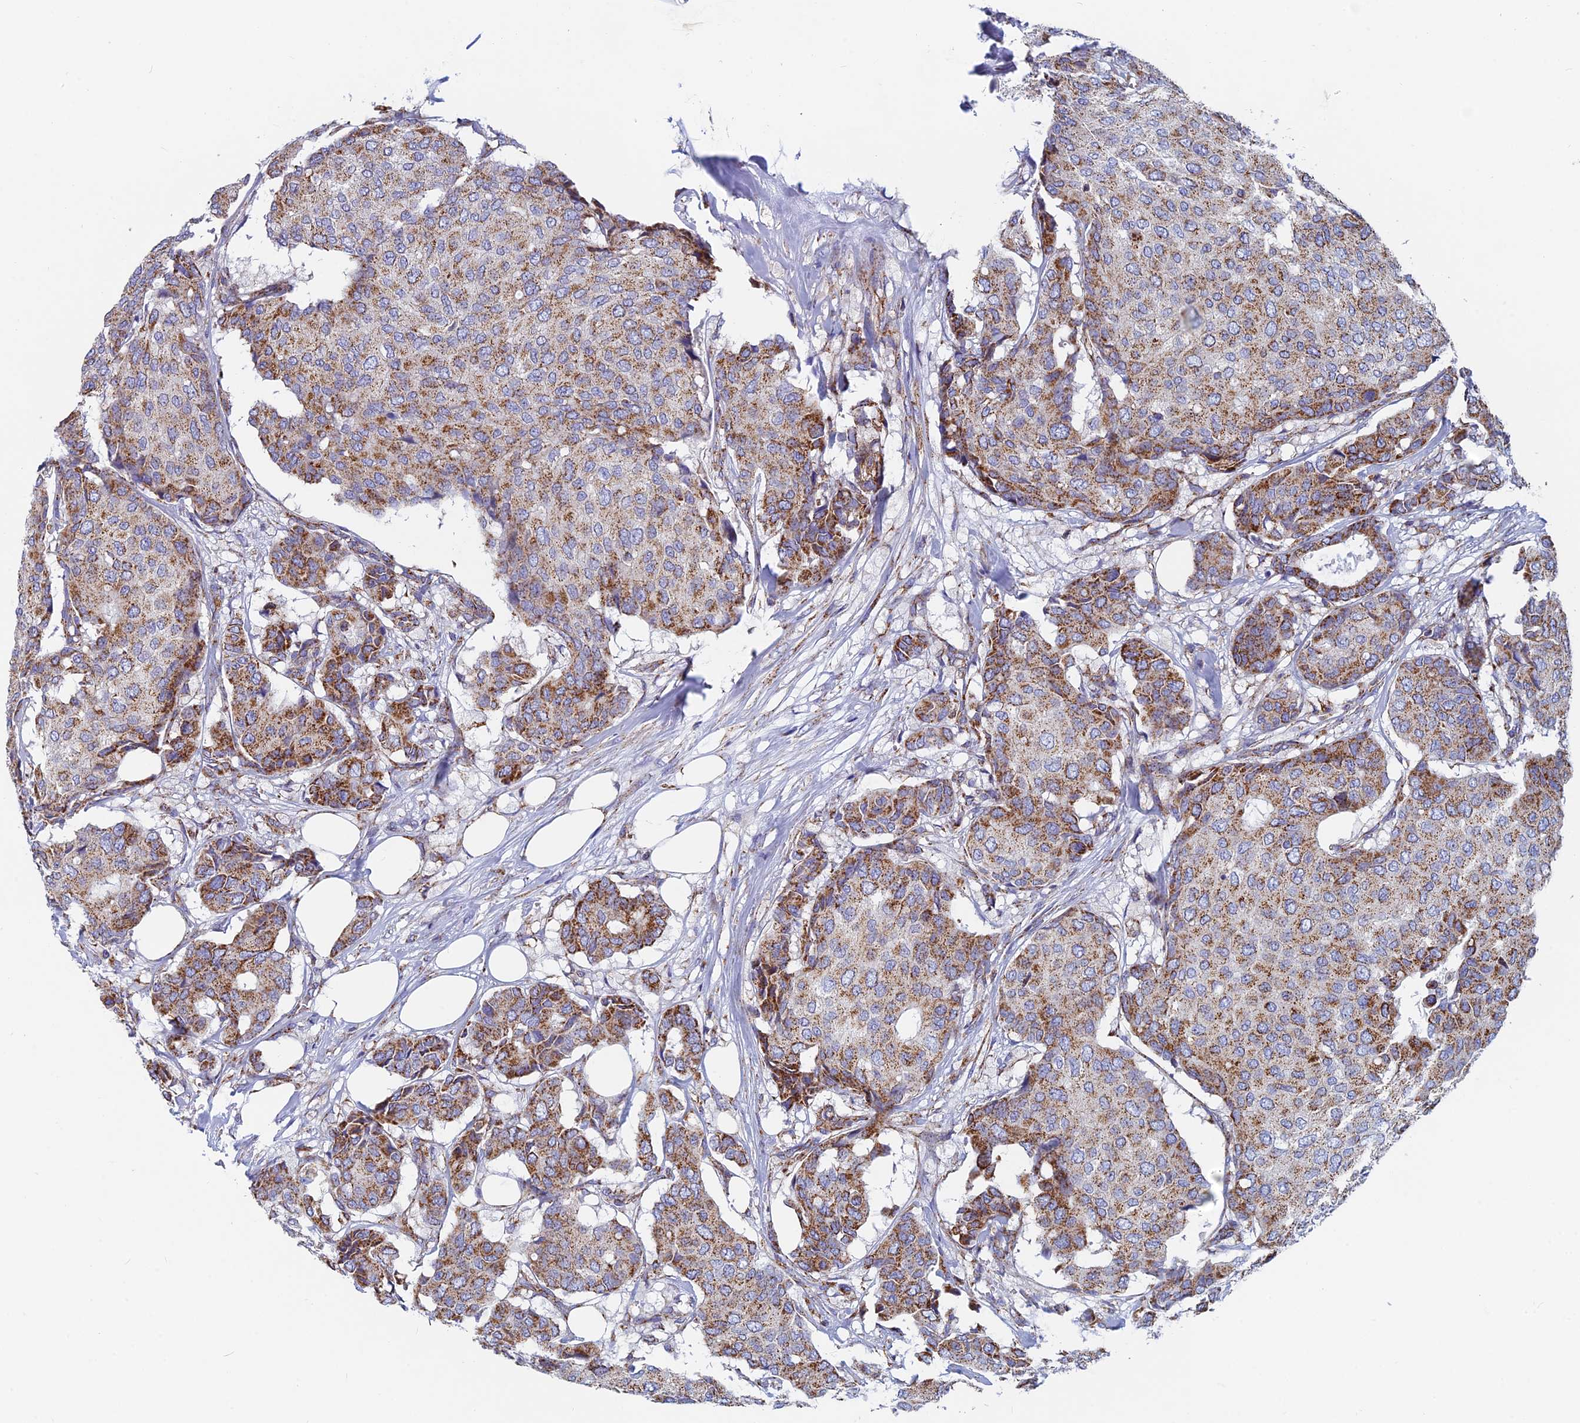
{"staining": {"intensity": "moderate", "quantity": ">75%", "location": "cytoplasmic/membranous"}, "tissue": "breast cancer", "cell_type": "Tumor cells", "image_type": "cancer", "snomed": [{"axis": "morphology", "description": "Duct carcinoma"}, {"axis": "topography", "description": "Breast"}], "caption": "Immunohistochemical staining of breast cancer shows medium levels of moderate cytoplasmic/membranous protein positivity in about >75% of tumor cells.", "gene": "MRPS9", "patient": {"sex": "female", "age": 75}}